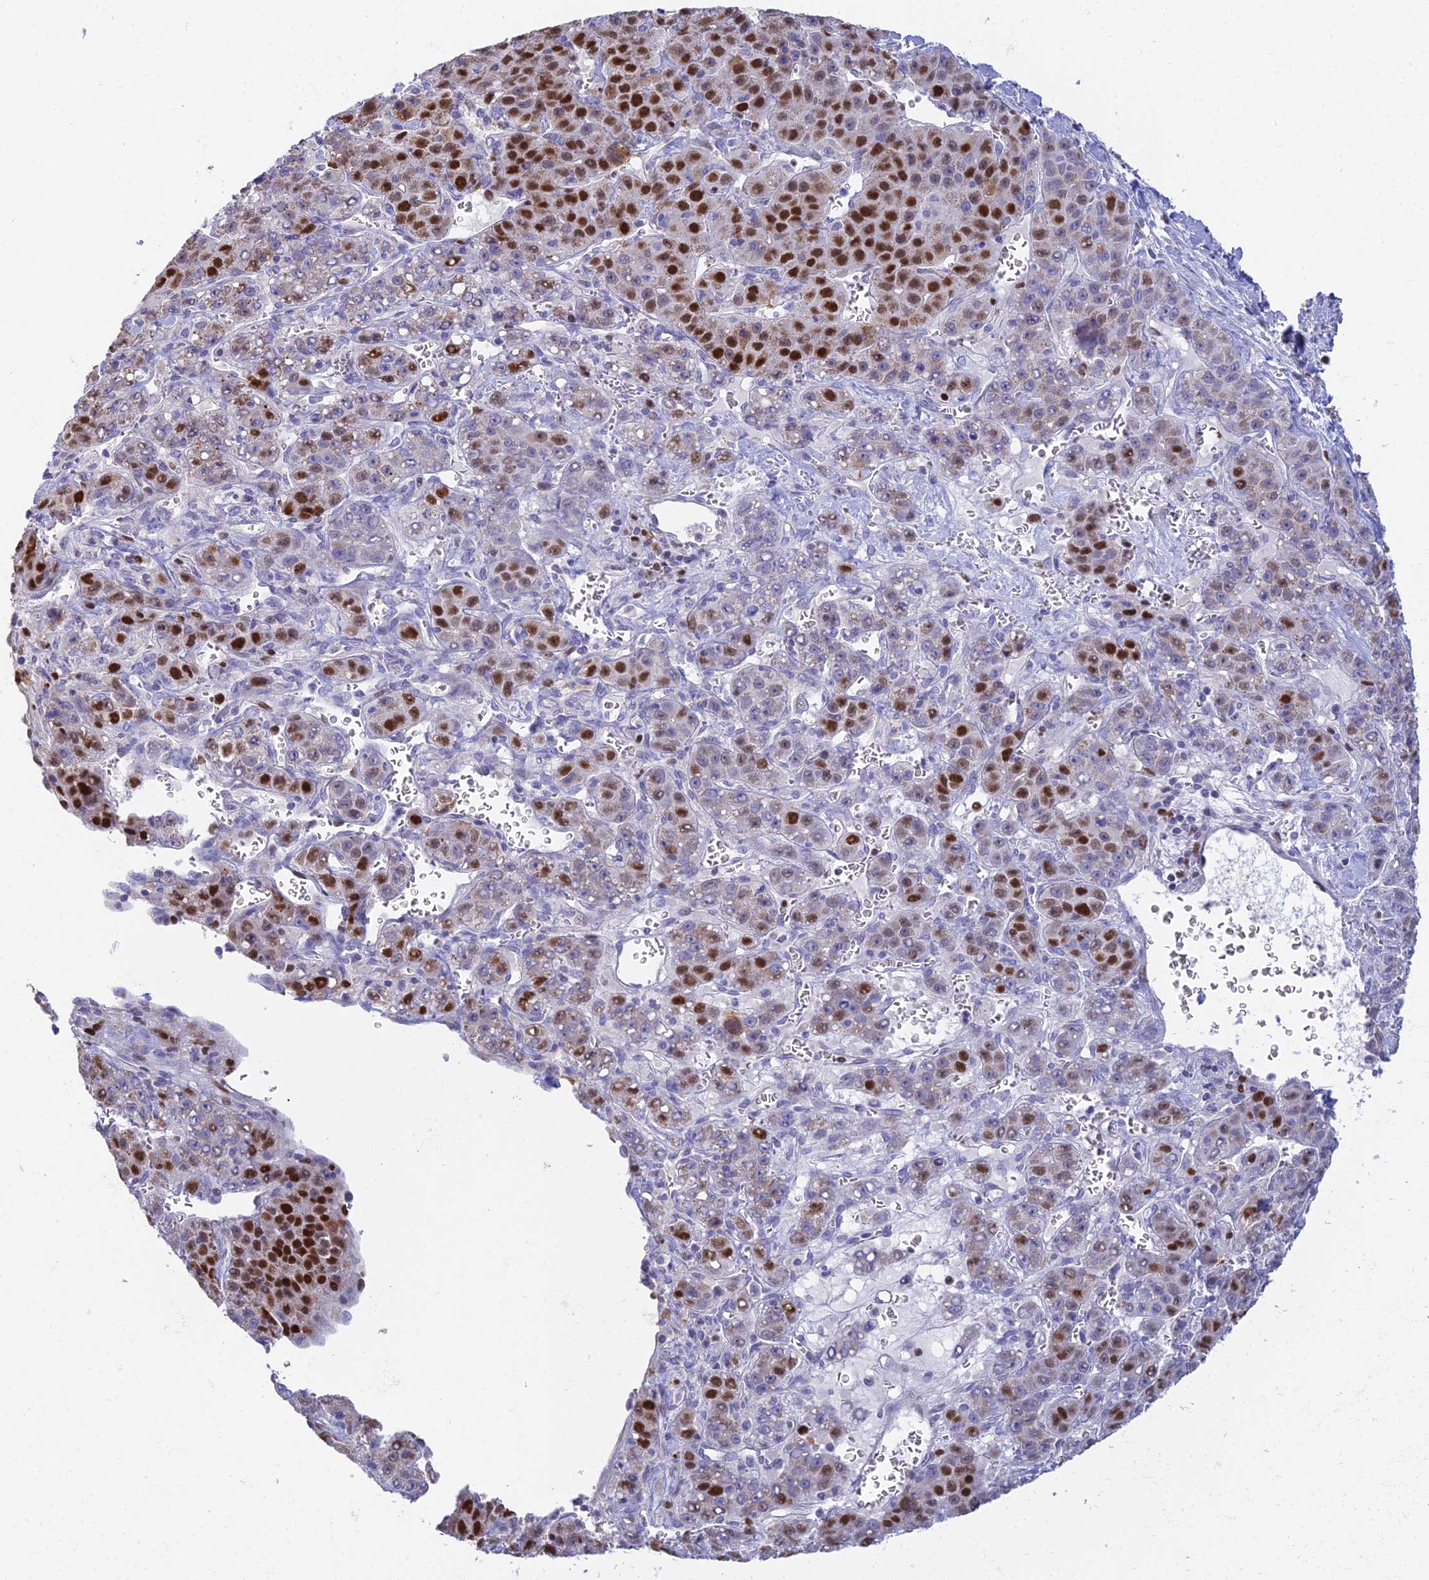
{"staining": {"intensity": "strong", "quantity": "25%-75%", "location": "nuclear"}, "tissue": "liver cancer", "cell_type": "Tumor cells", "image_type": "cancer", "snomed": [{"axis": "morphology", "description": "Carcinoma, Hepatocellular, NOS"}, {"axis": "topography", "description": "Liver"}], "caption": "DAB (3,3'-diaminobenzidine) immunohistochemical staining of human liver hepatocellular carcinoma reveals strong nuclear protein expression in approximately 25%-75% of tumor cells.", "gene": "MCM2", "patient": {"sex": "female", "age": 53}}